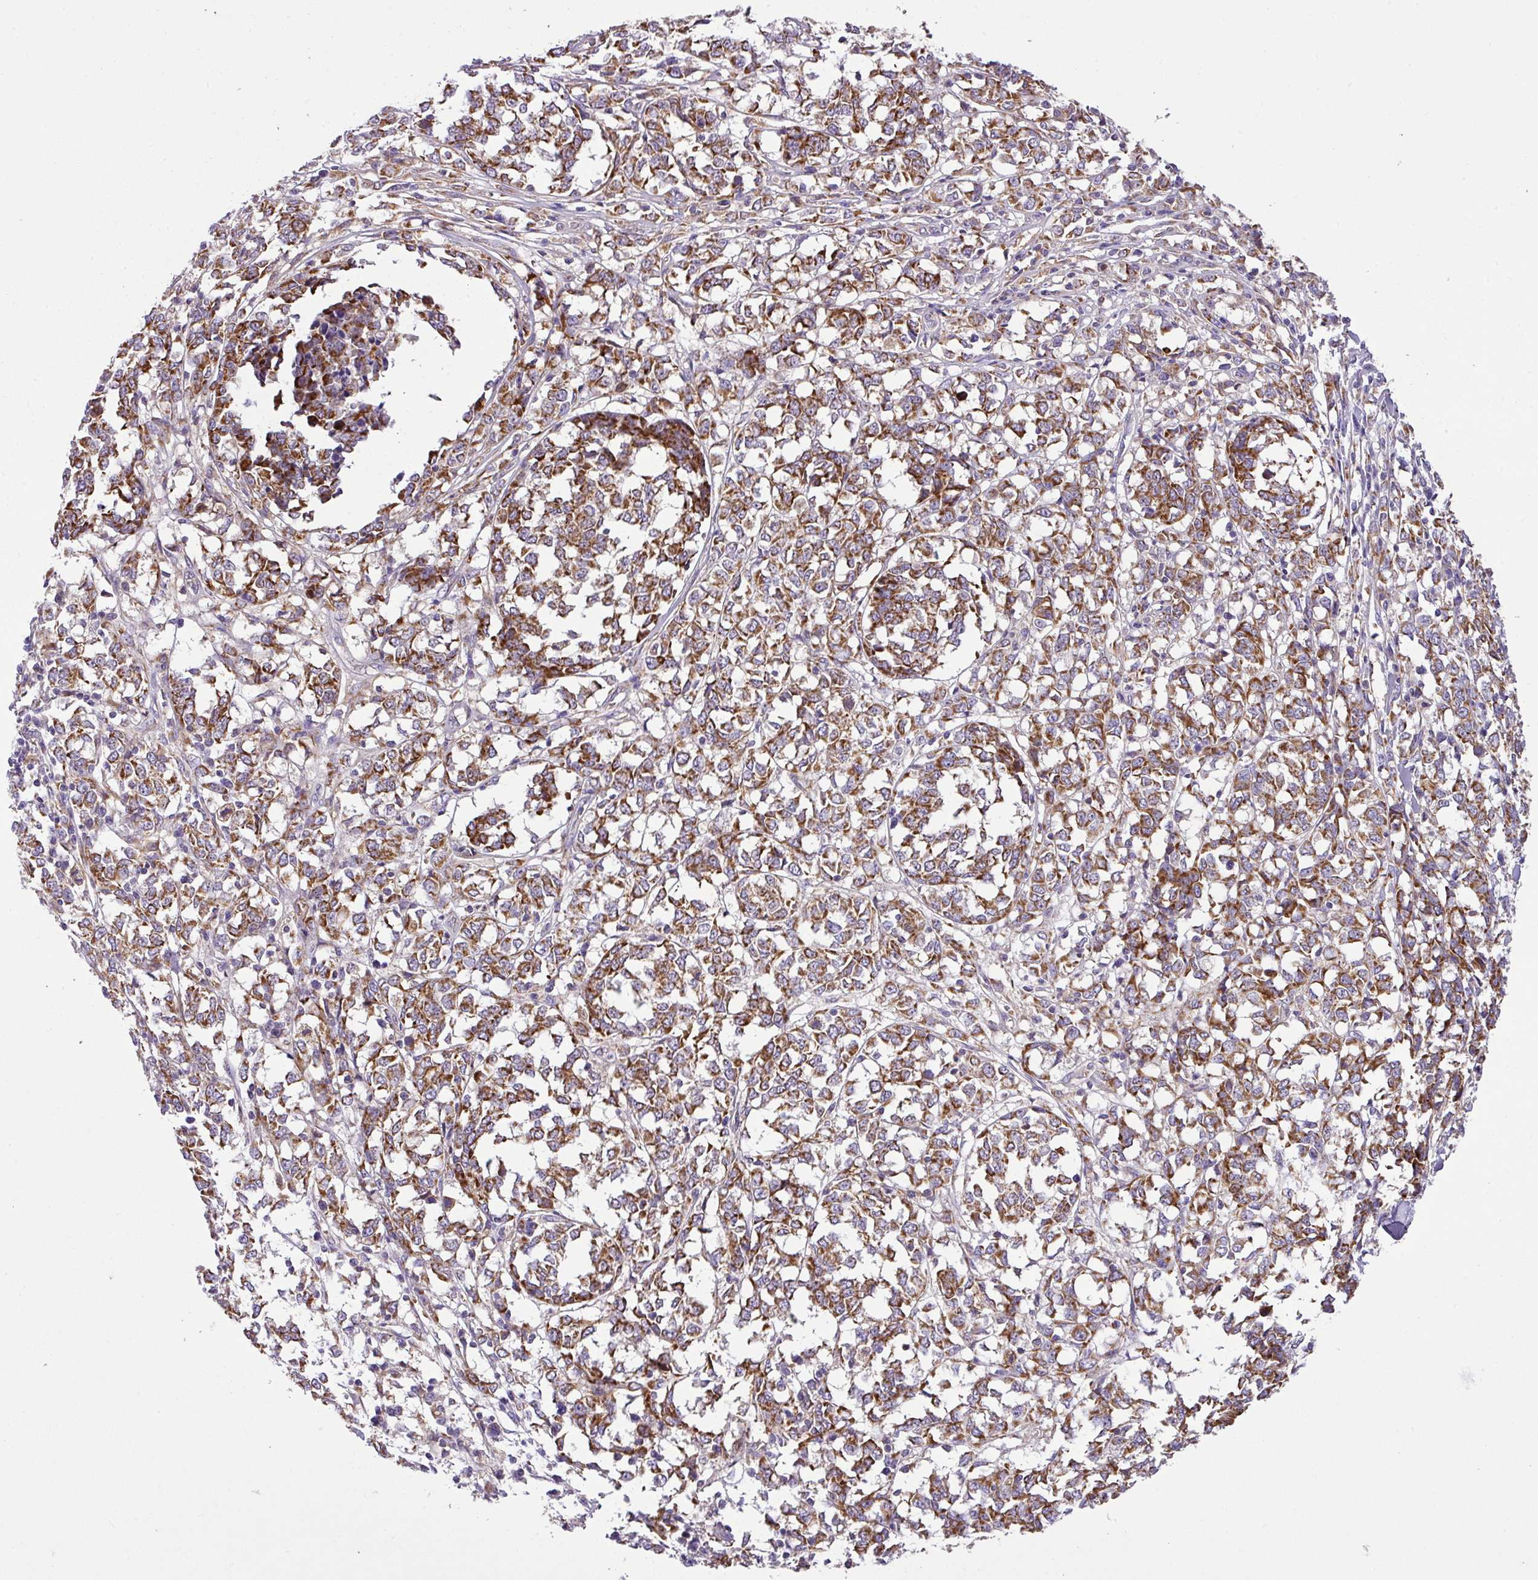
{"staining": {"intensity": "strong", "quantity": ">75%", "location": "cytoplasmic/membranous"}, "tissue": "melanoma", "cell_type": "Tumor cells", "image_type": "cancer", "snomed": [{"axis": "morphology", "description": "Malignant melanoma, NOS"}, {"axis": "topography", "description": "Skin"}], "caption": "Strong cytoplasmic/membranous protein staining is present in about >75% of tumor cells in malignant melanoma. (Stains: DAB (3,3'-diaminobenzidine) in brown, nuclei in blue, Microscopy: brightfield microscopy at high magnification).", "gene": "ZNF513", "patient": {"sex": "female", "age": 72}}